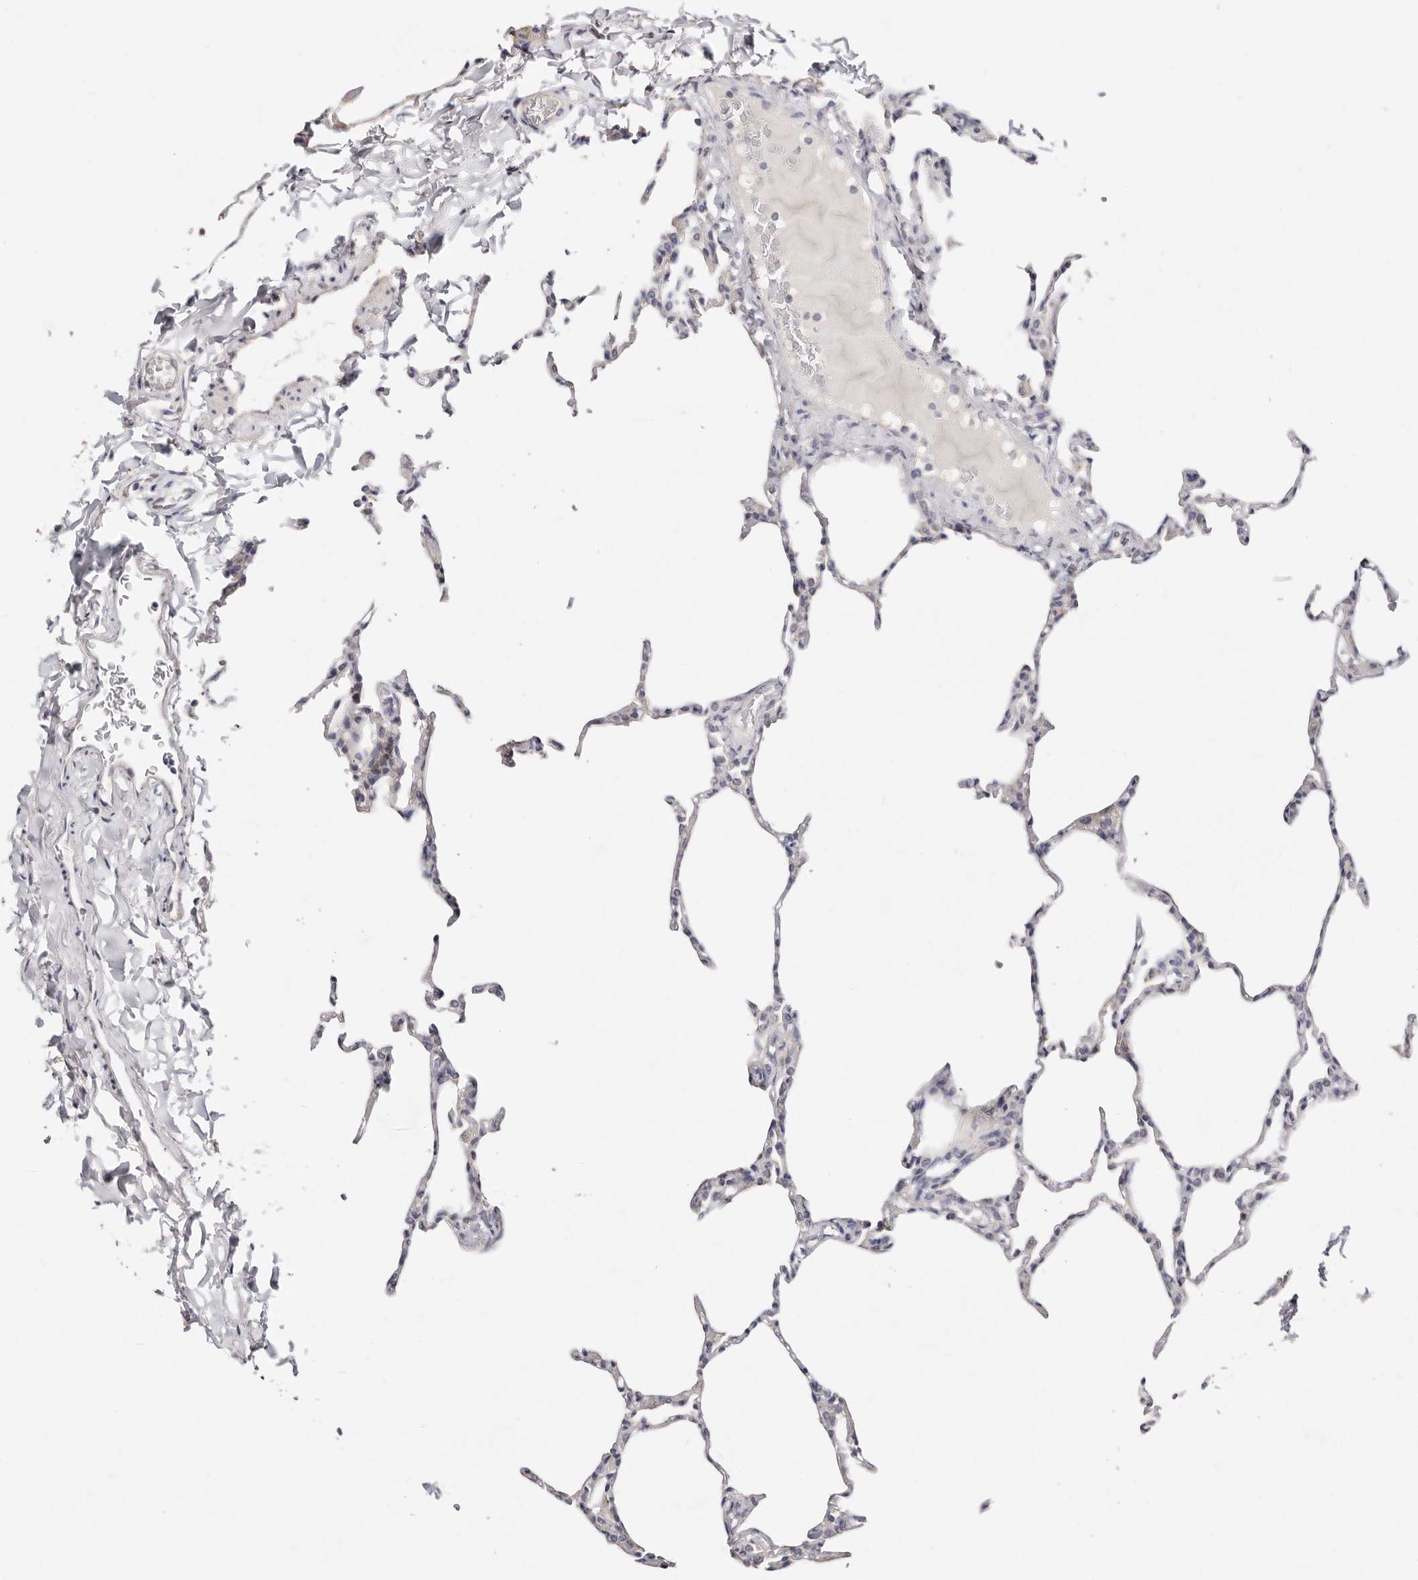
{"staining": {"intensity": "negative", "quantity": "none", "location": "none"}, "tissue": "lung", "cell_type": "Alveolar cells", "image_type": "normal", "snomed": [{"axis": "morphology", "description": "Normal tissue, NOS"}, {"axis": "topography", "description": "Lung"}], "caption": "IHC histopathology image of benign human lung stained for a protein (brown), which demonstrates no expression in alveolar cells.", "gene": "VIPAS39", "patient": {"sex": "male", "age": 20}}